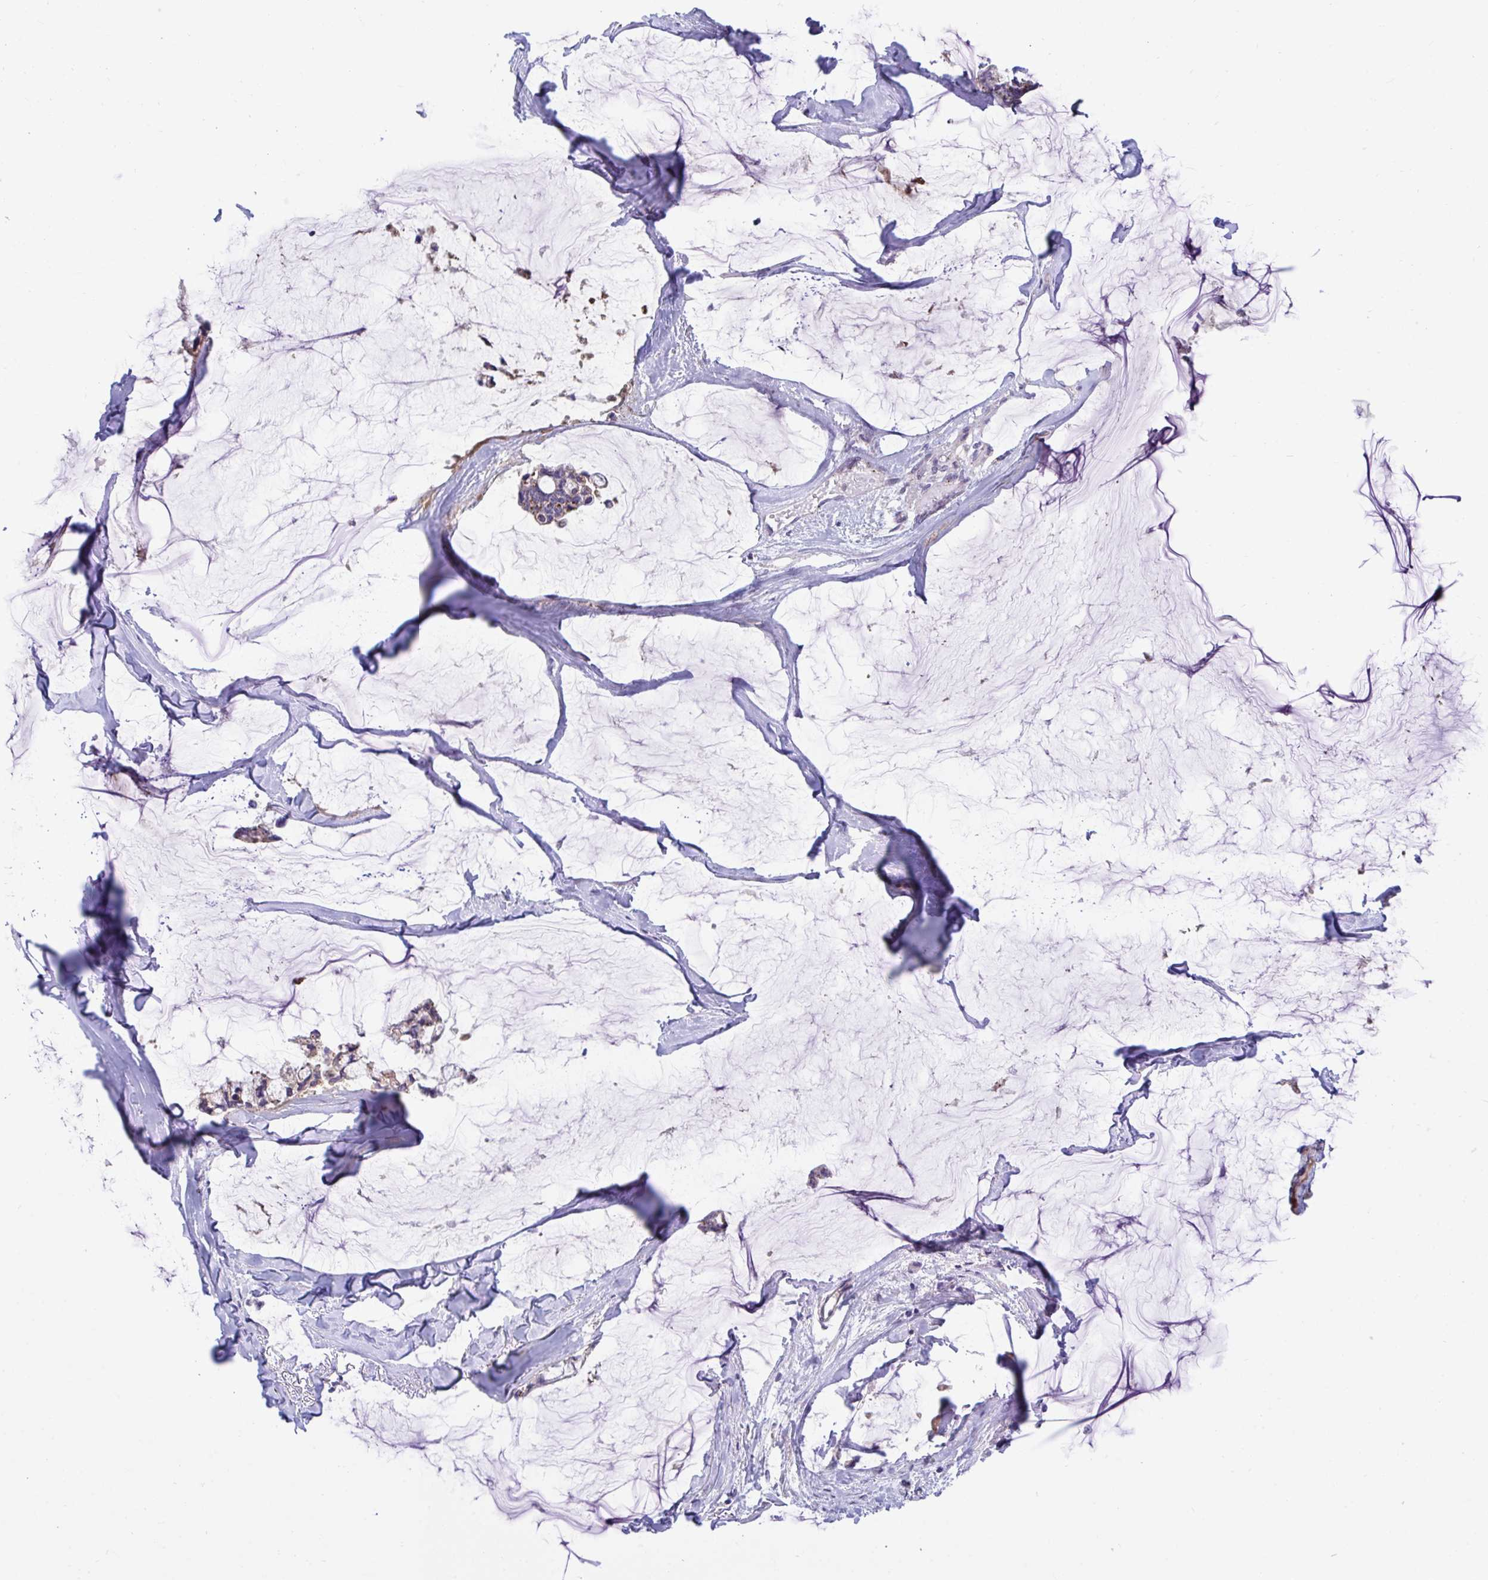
{"staining": {"intensity": "weak", "quantity": ">75%", "location": "cytoplasmic/membranous"}, "tissue": "ovarian cancer", "cell_type": "Tumor cells", "image_type": "cancer", "snomed": [{"axis": "morphology", "description": "Cystadenocarcinoma, mucinous, NOS"}, {"axis": "topography", "description": "Ovary"}], "caption": "Weak cytoplasmic/membranous positivity is identified in approximately >75% of tumor cells in mucinous cystadenocarcinoma (ovarian).", "gene": "IST1", "patient": {"sex": "female", "age": 39}}